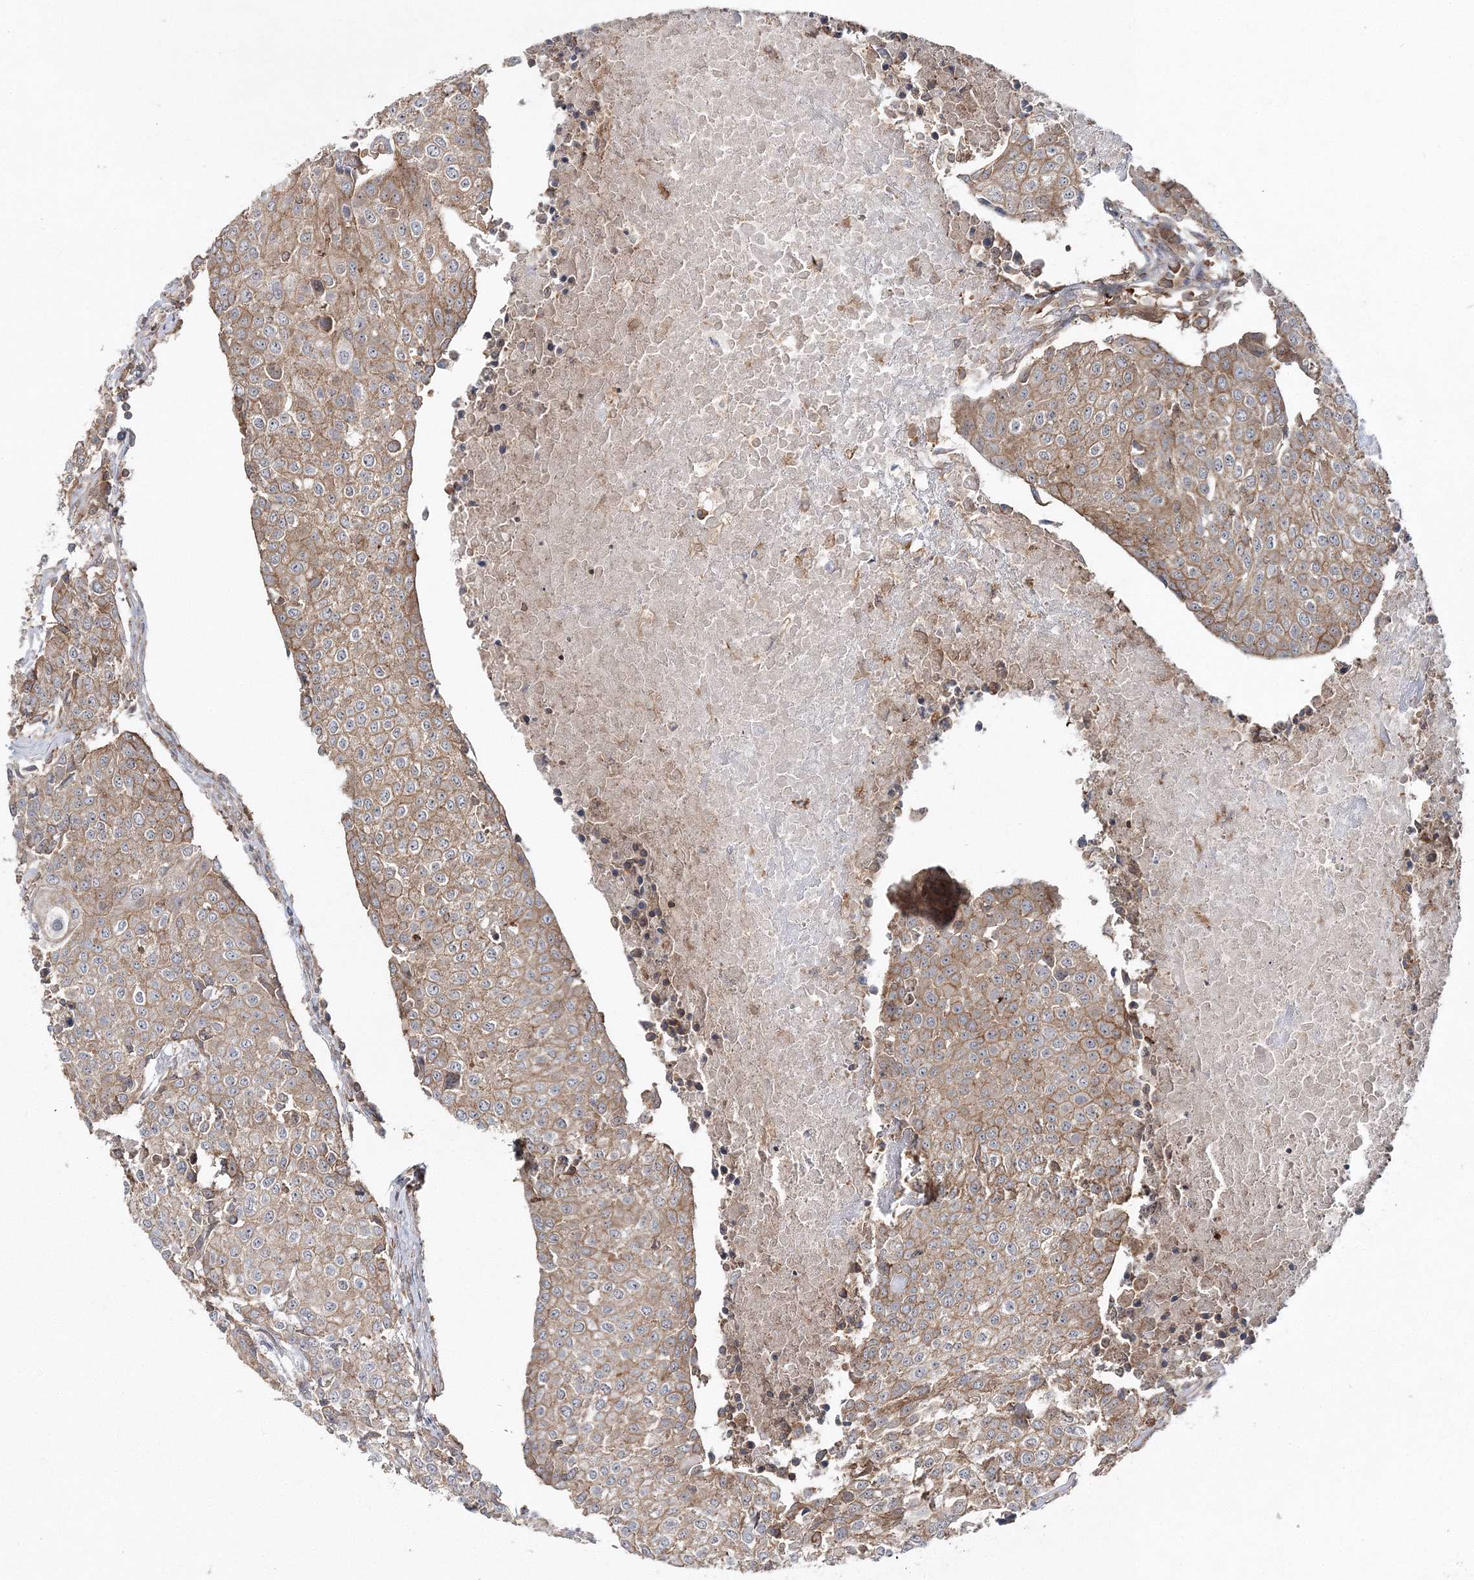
{"staining": {"intensity": "moderate", "quantity": ">75%", "location": "cytoplasmic/membranous"}, "tissue": "urothelial cancer", "cell_type": "Tumor cells", "image_type": "cancer", "snomed": [{"axis": "morphology", "description": "Urothelial carcinoma, High grade"}, {"axis": "topography", "description": "Urinary bladder"}], "caption": "IHC of human urothelial carcinoma (high-grade) shows medium levels of moderate cytoplasmic/membranous positivity in about >75% of tumor cells. Using DAB (brown) and hematoxylin (blue) stains, captured at high magnification using brightfield microscopy.", "gene": "PCBD2", "patient": {"sex": "female", "age": 85}}